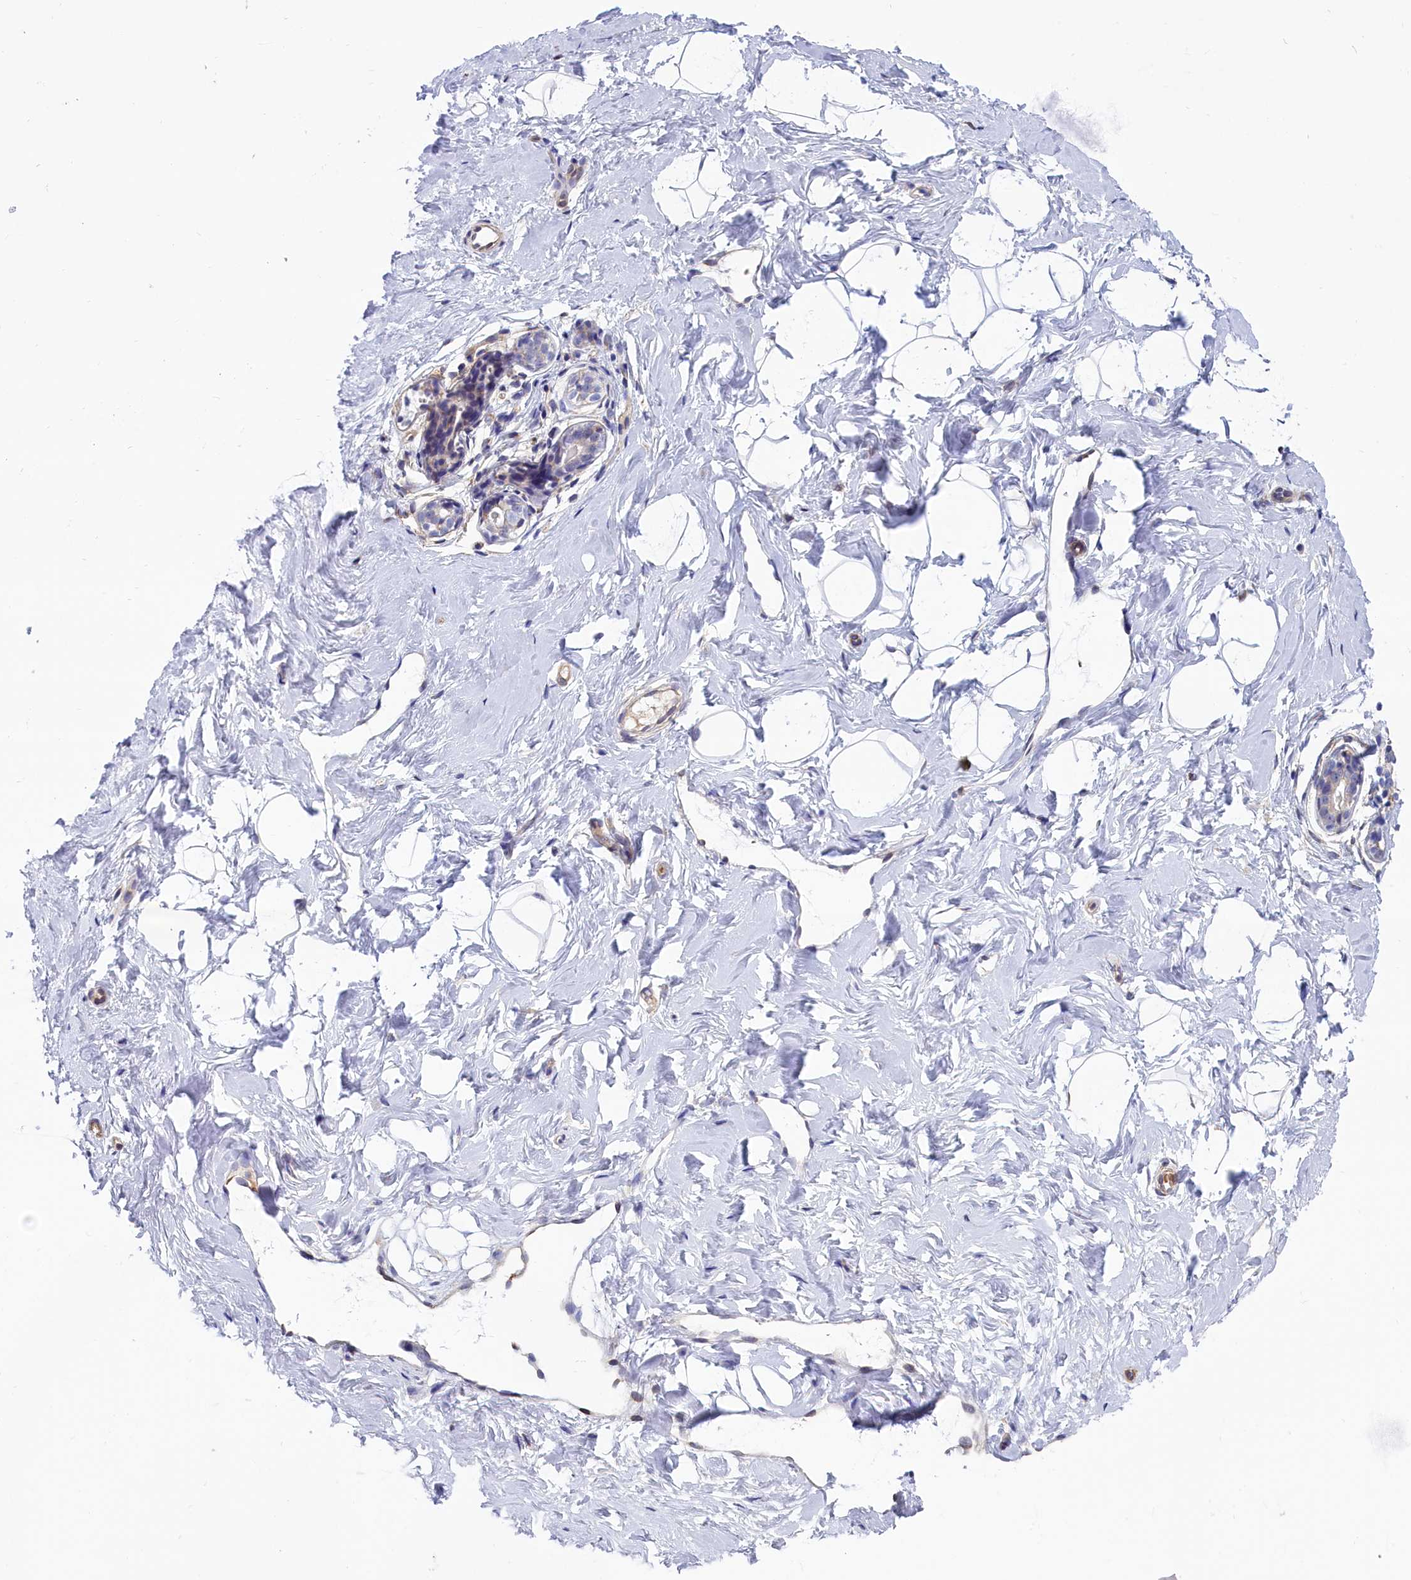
{"staining": {"intensity": "negative", "quantity": "none", "location": "none"}, "tissue": "breast", "cell_type": "Adipocytes", "image_type": "normal", "snomed": [{"axis": "morphology", "description": "Normal tissue, NOS"}, {"axis": "morphology", "description": "Adenoma, NOS"}, {"axis": "topography", "description": "Breast"}], "caption": "Immunohistochemistry of benign human breast shows no staining in adipocytes.", "gene": "ABCC12", "patient": {"sex": "female", "age": 23}}